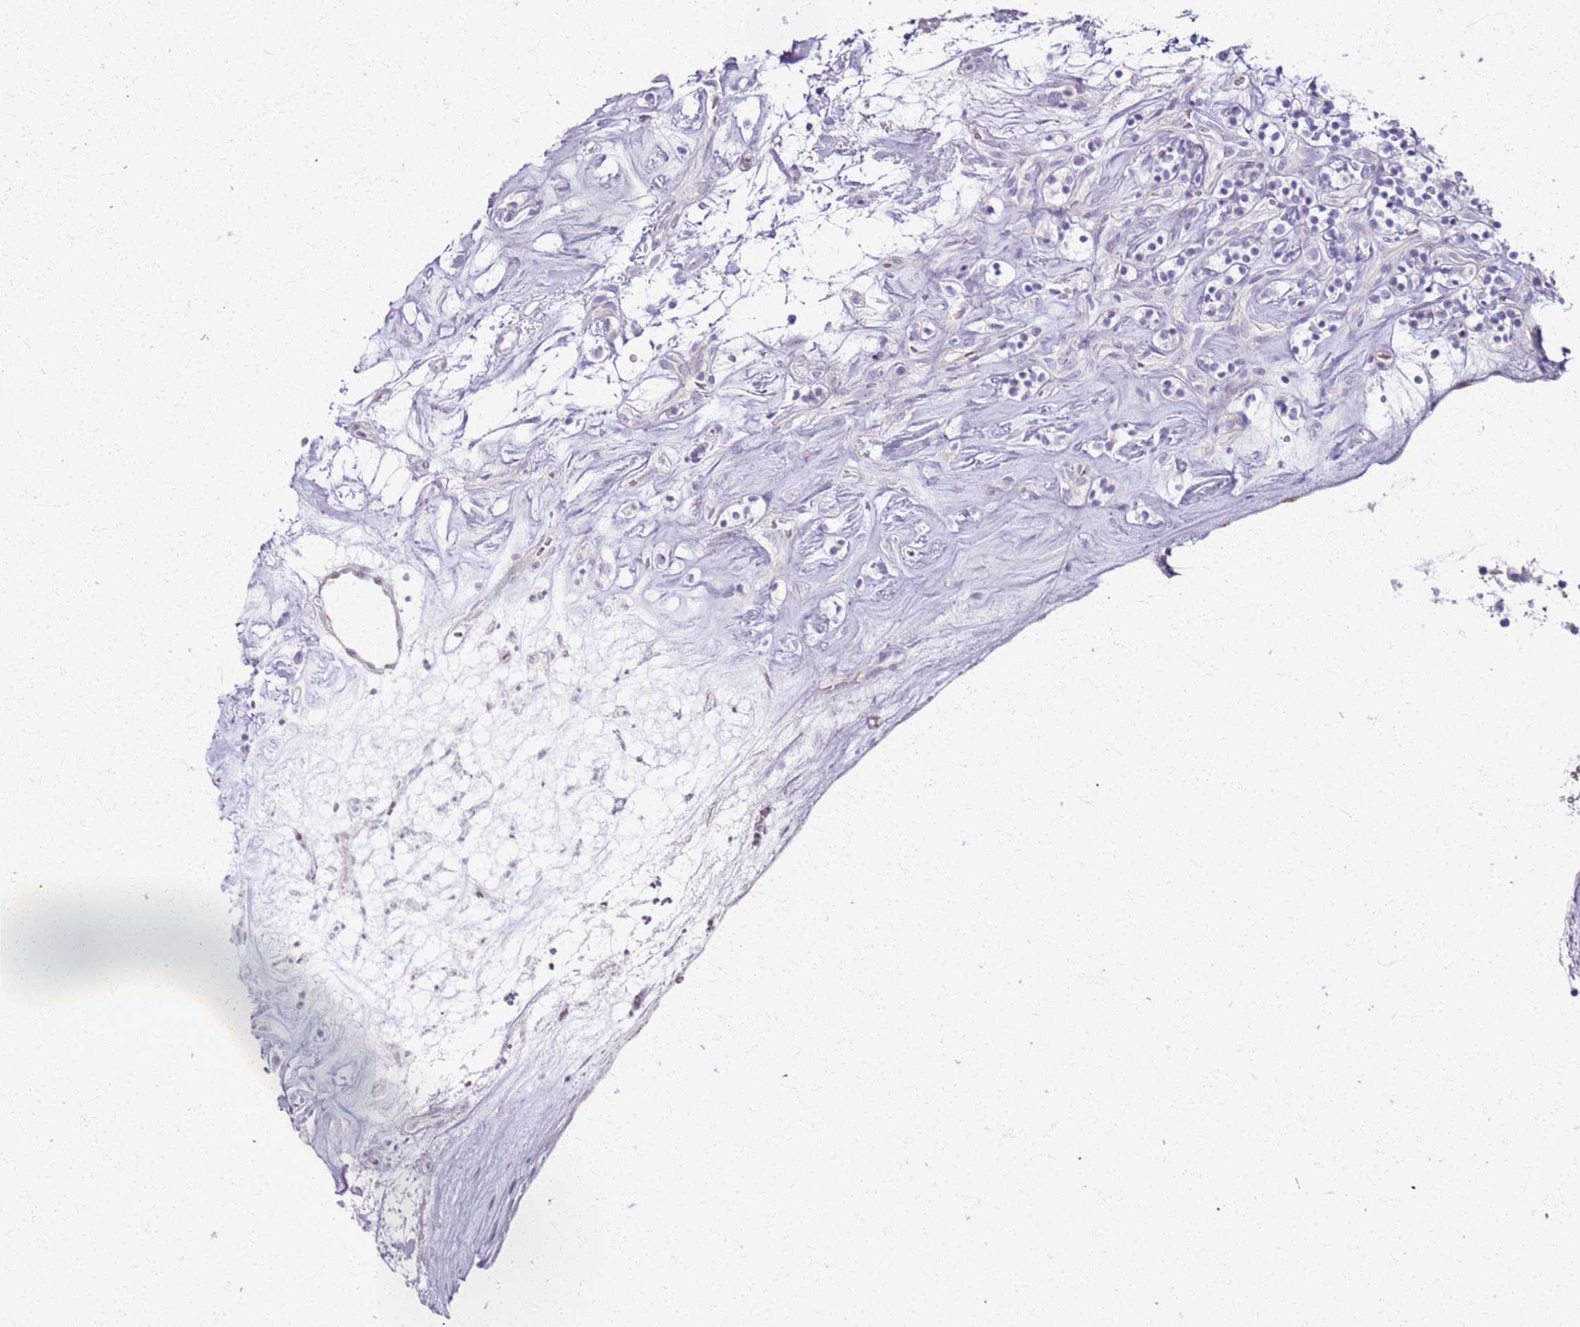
{"staining": {"intensity": "negative", "quantity": "none", "location": "none"}, "tissue": "renal cancer", "cell_type": "Tumor cells", "image_type": "cancer", "snomed": [{"axis": "morphology", "description": "Adenocarcinoma, NOS"}, {"axis": "topography", "description": "Kidney"}], "caption": "This is an IHC histopathology image of human renal adenocarcinoma. There is no positivity in tumor cells.", "gene": "CSRP3", "patient": {"sex": "male", "age": 77}}